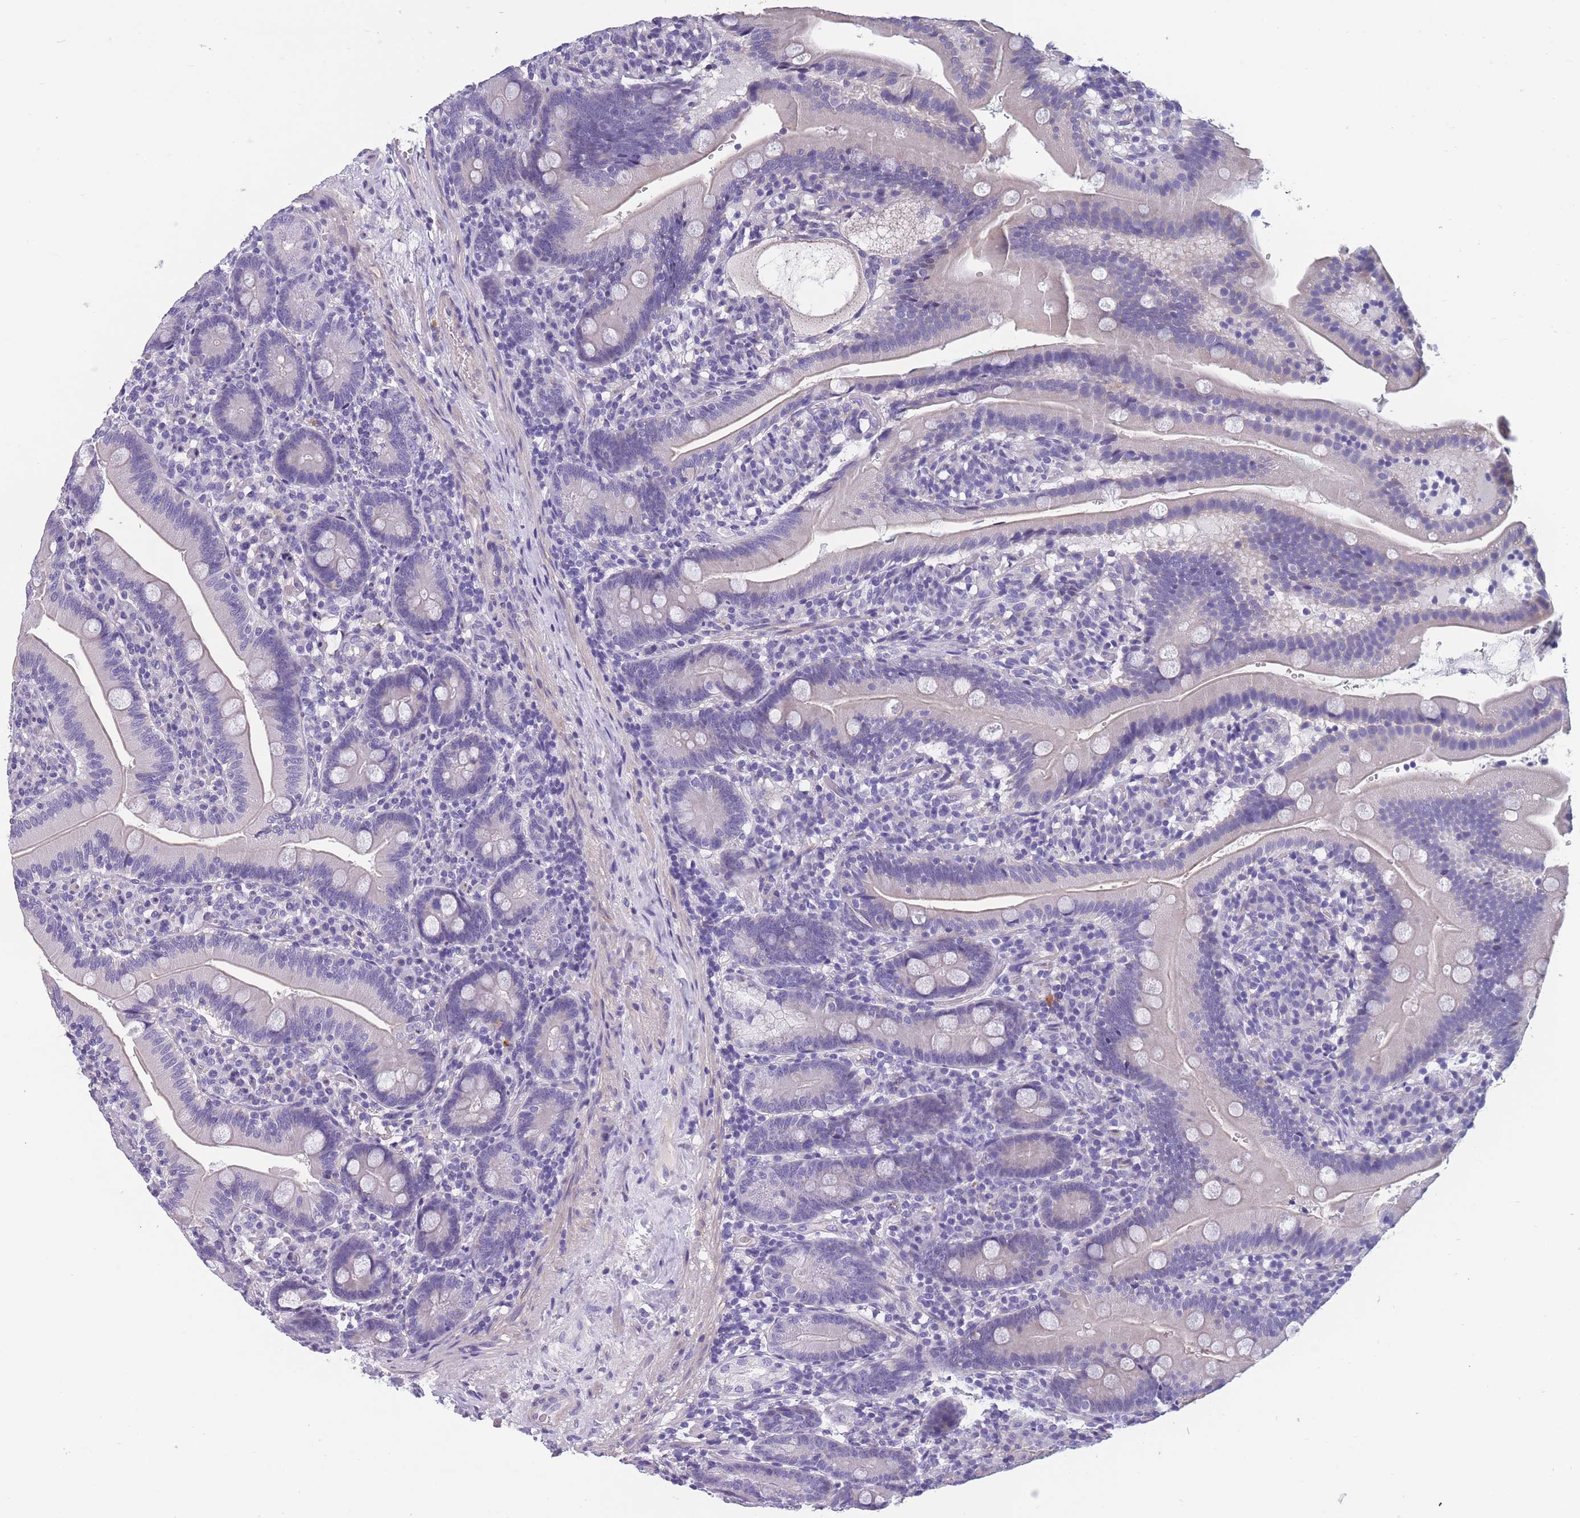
{"staining": {"intensity": "negative", "quantity": "none", "location": "none"}, "tissue": "duodenum", "cell_type": "Glandular cells", "image_type": "normal", "snomed": [{"axis": "morphology", "description": "Normal tissue, NOS"}, {"axis": "topography", "description": "Duodenum"}], "caption": "IHC photomicrograph of normal duodenum stained for a protein (brown), which exhibits no expression in glandular cells.", "gene": "OR4C5", "patient": {"sex": "female", "age": 67}}